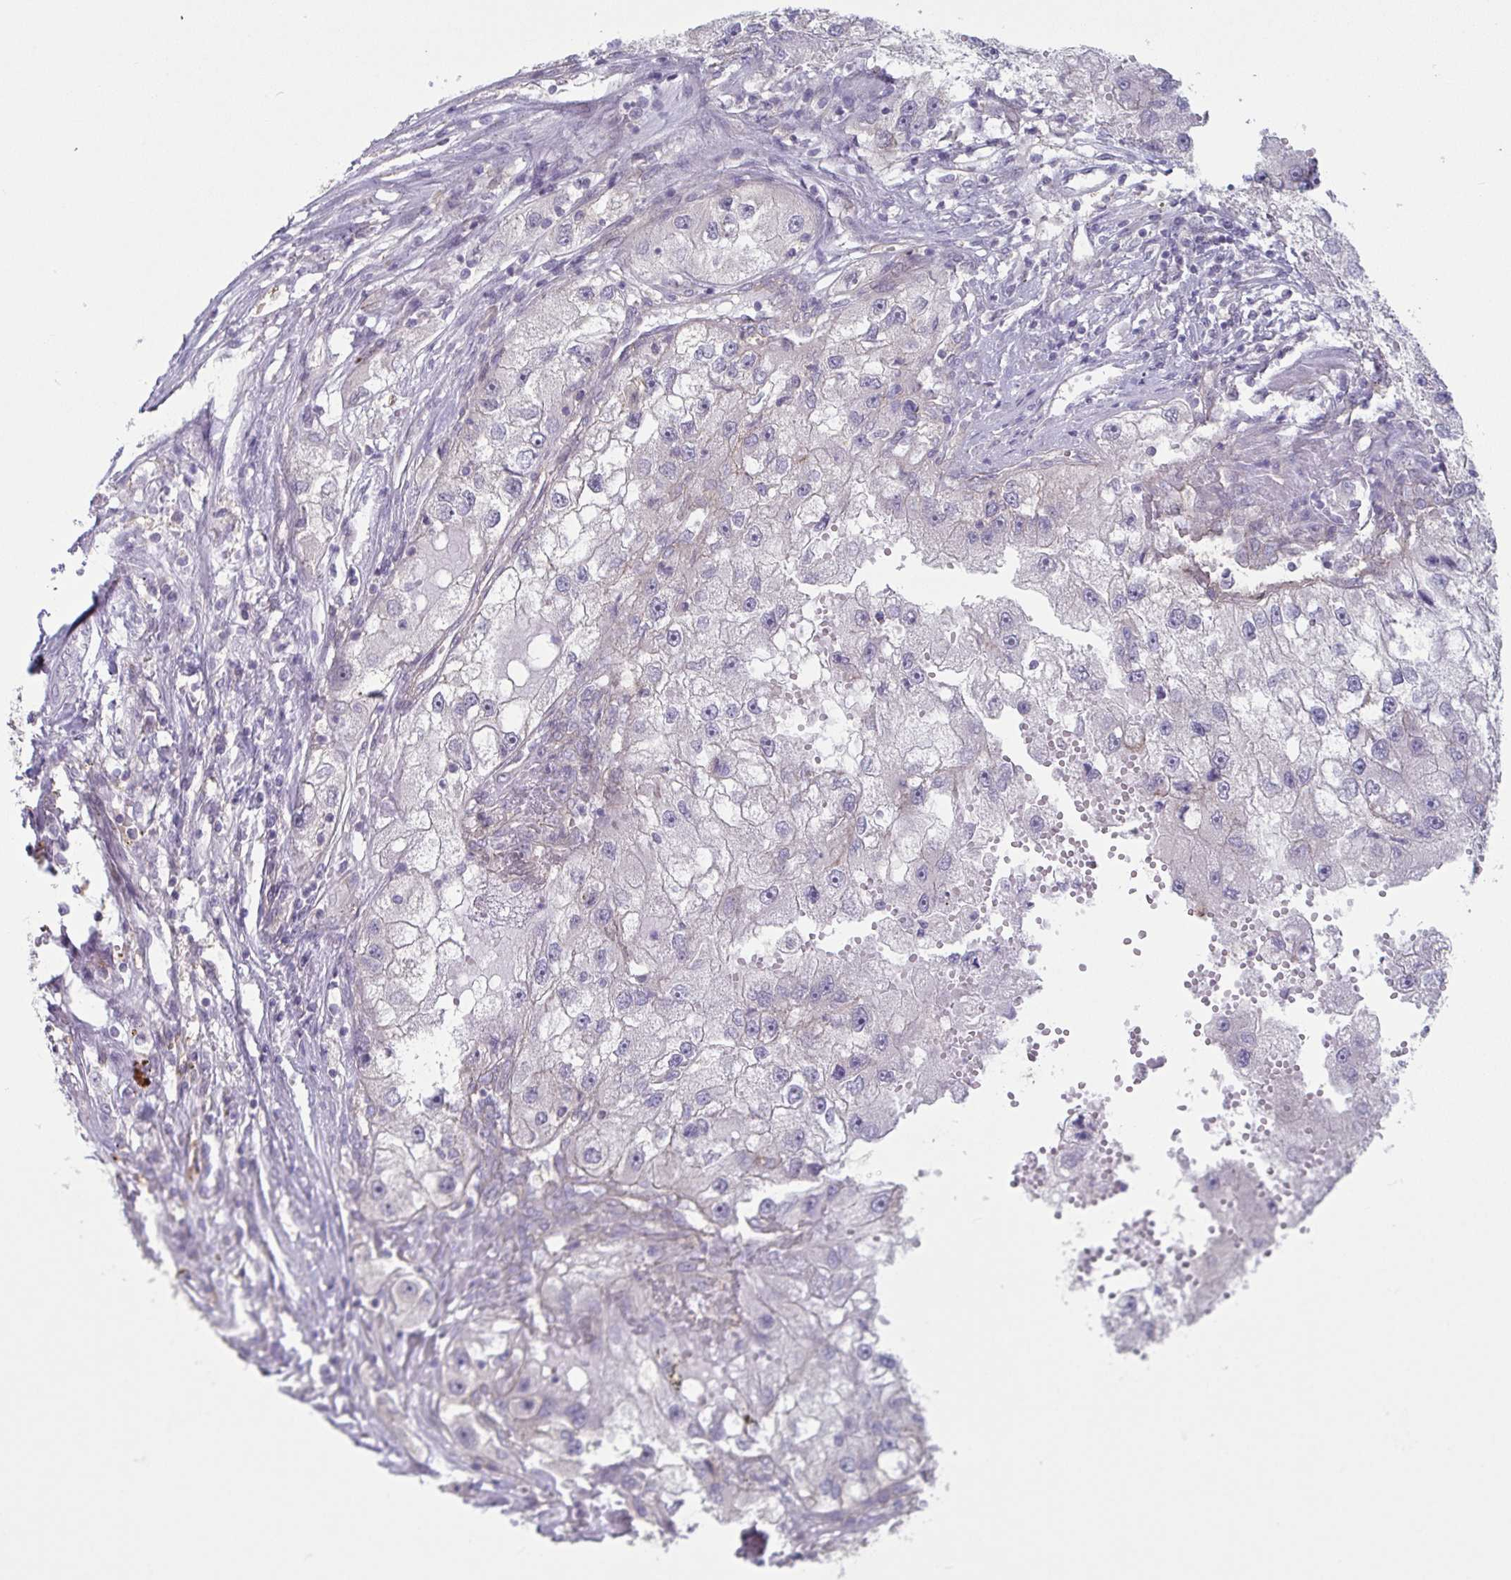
{"staining": {"intensity": "negative", "quantity": "none", "location": "none"}, "tissue": "renal cancer", "cell_type": "Tumor cells", "image_type": "cancer", "snomed": [{"axis": "morphology", "description": "Adenocarcinoma, NOS"}, {"axis": "topography", "description": "Kidney"}], "caption": "The IHC image has no significant positivity in tumor cells of renal cancer tissue.", "gene": "STK26", "patient": {"sex": "male", "age": 63}}